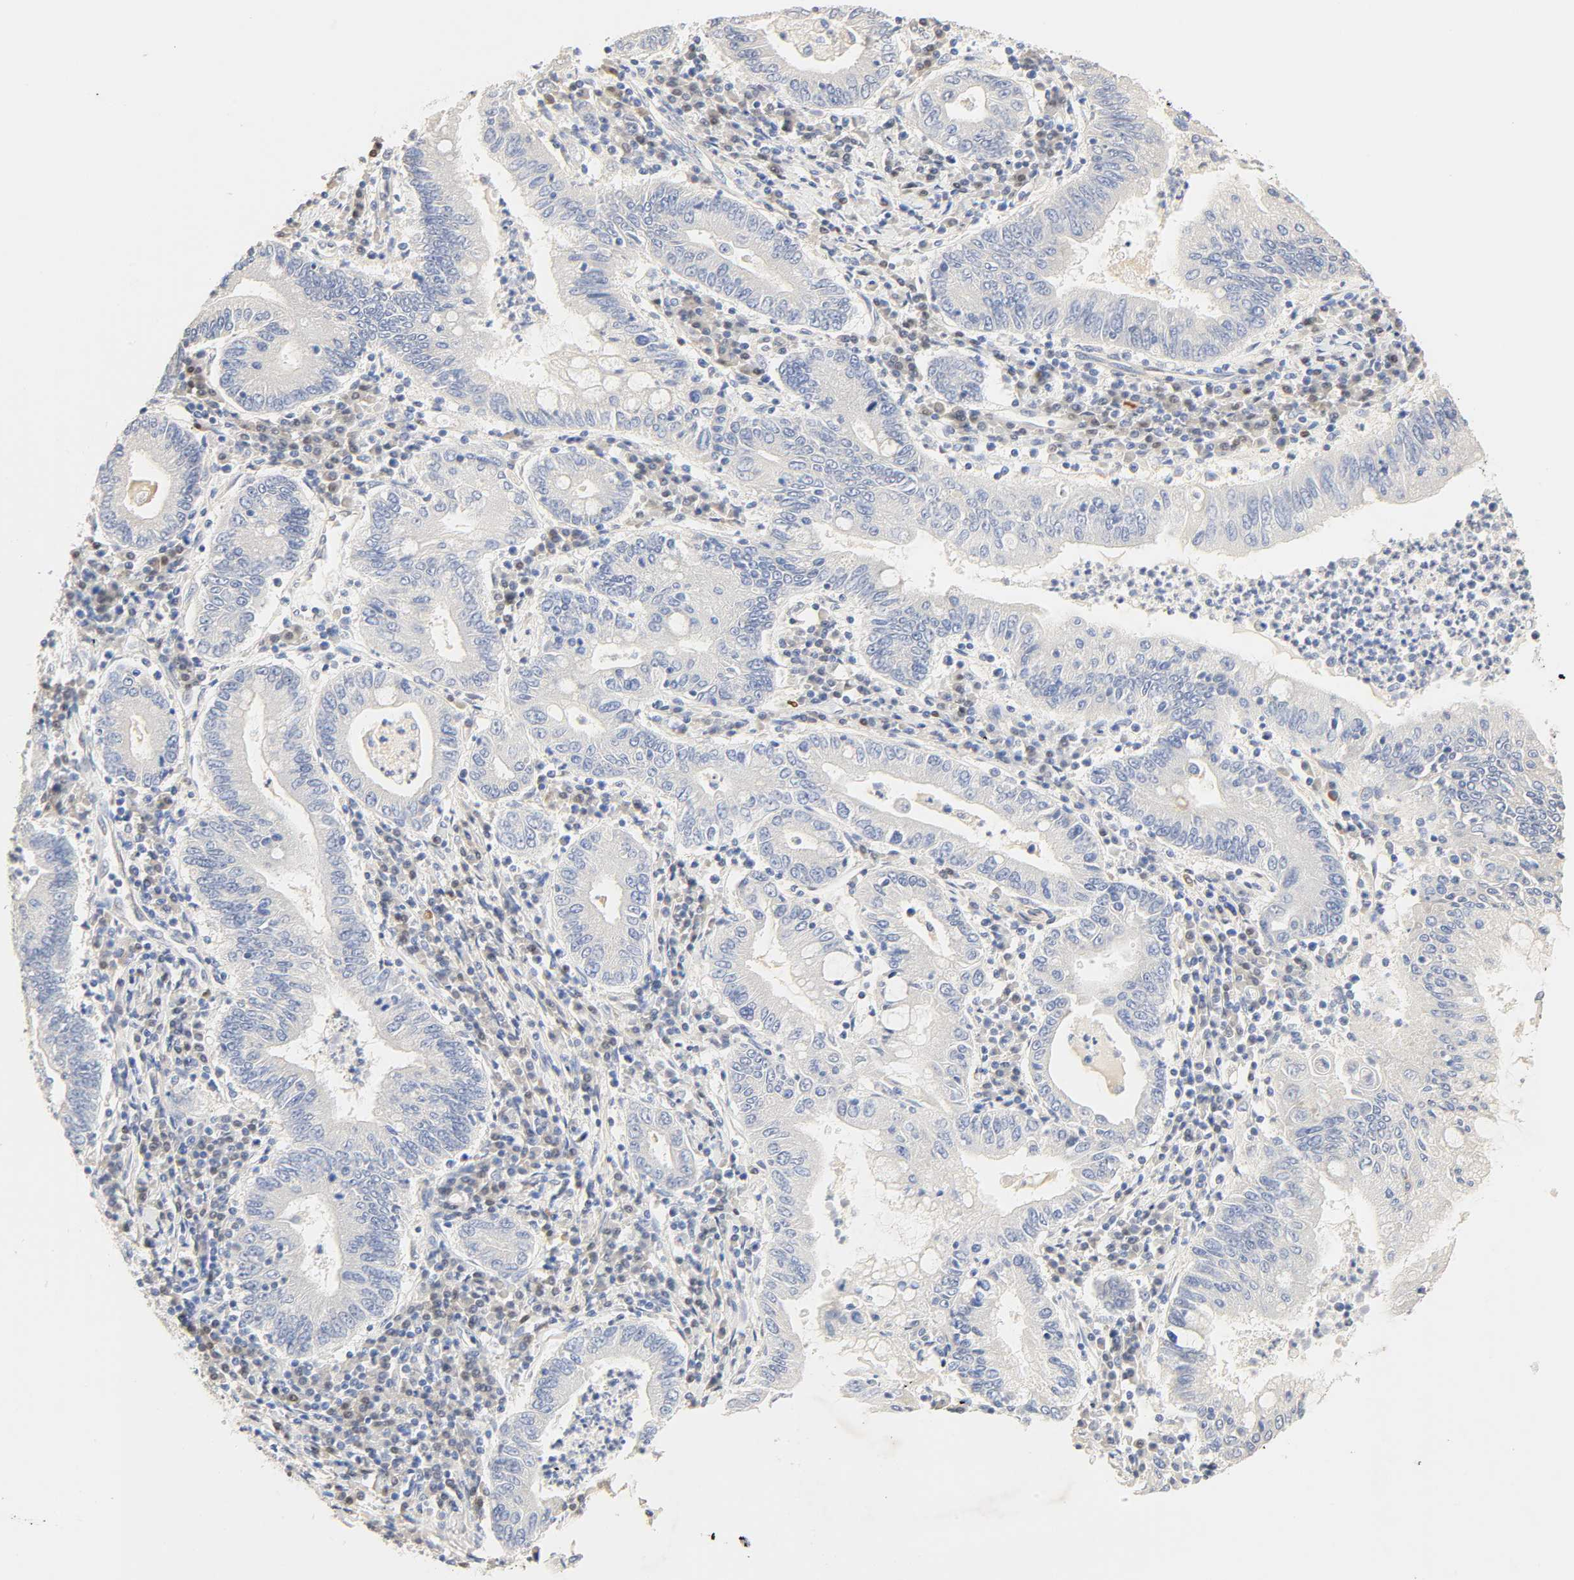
{"staining": {"intensity": "negative", "quantity": "none", "location": "none"}, "tissue": "stomach cancer", "cell_type": "Tumor cells", "image_type": "cancer", "snomed": [{"axis": "morphology", "description": "Normal tissue, NOS"}, {"axis": "morphology", "description": "Adenocarcinoma, NOS"}, {"axis": "topography", "description": "Esophagus"}, {"axis": "topography", "description": "Stomach, upper"}, {"axis": "topography", "description": "Peripheral nerve tissue"}], "caption": "A histopathology image of human adenocarcinoma (stomach) is negative for staining in tumor cells.", "gene": "BORCS8-MEF2B", "patient": {"sex": "male", "age": 62}}